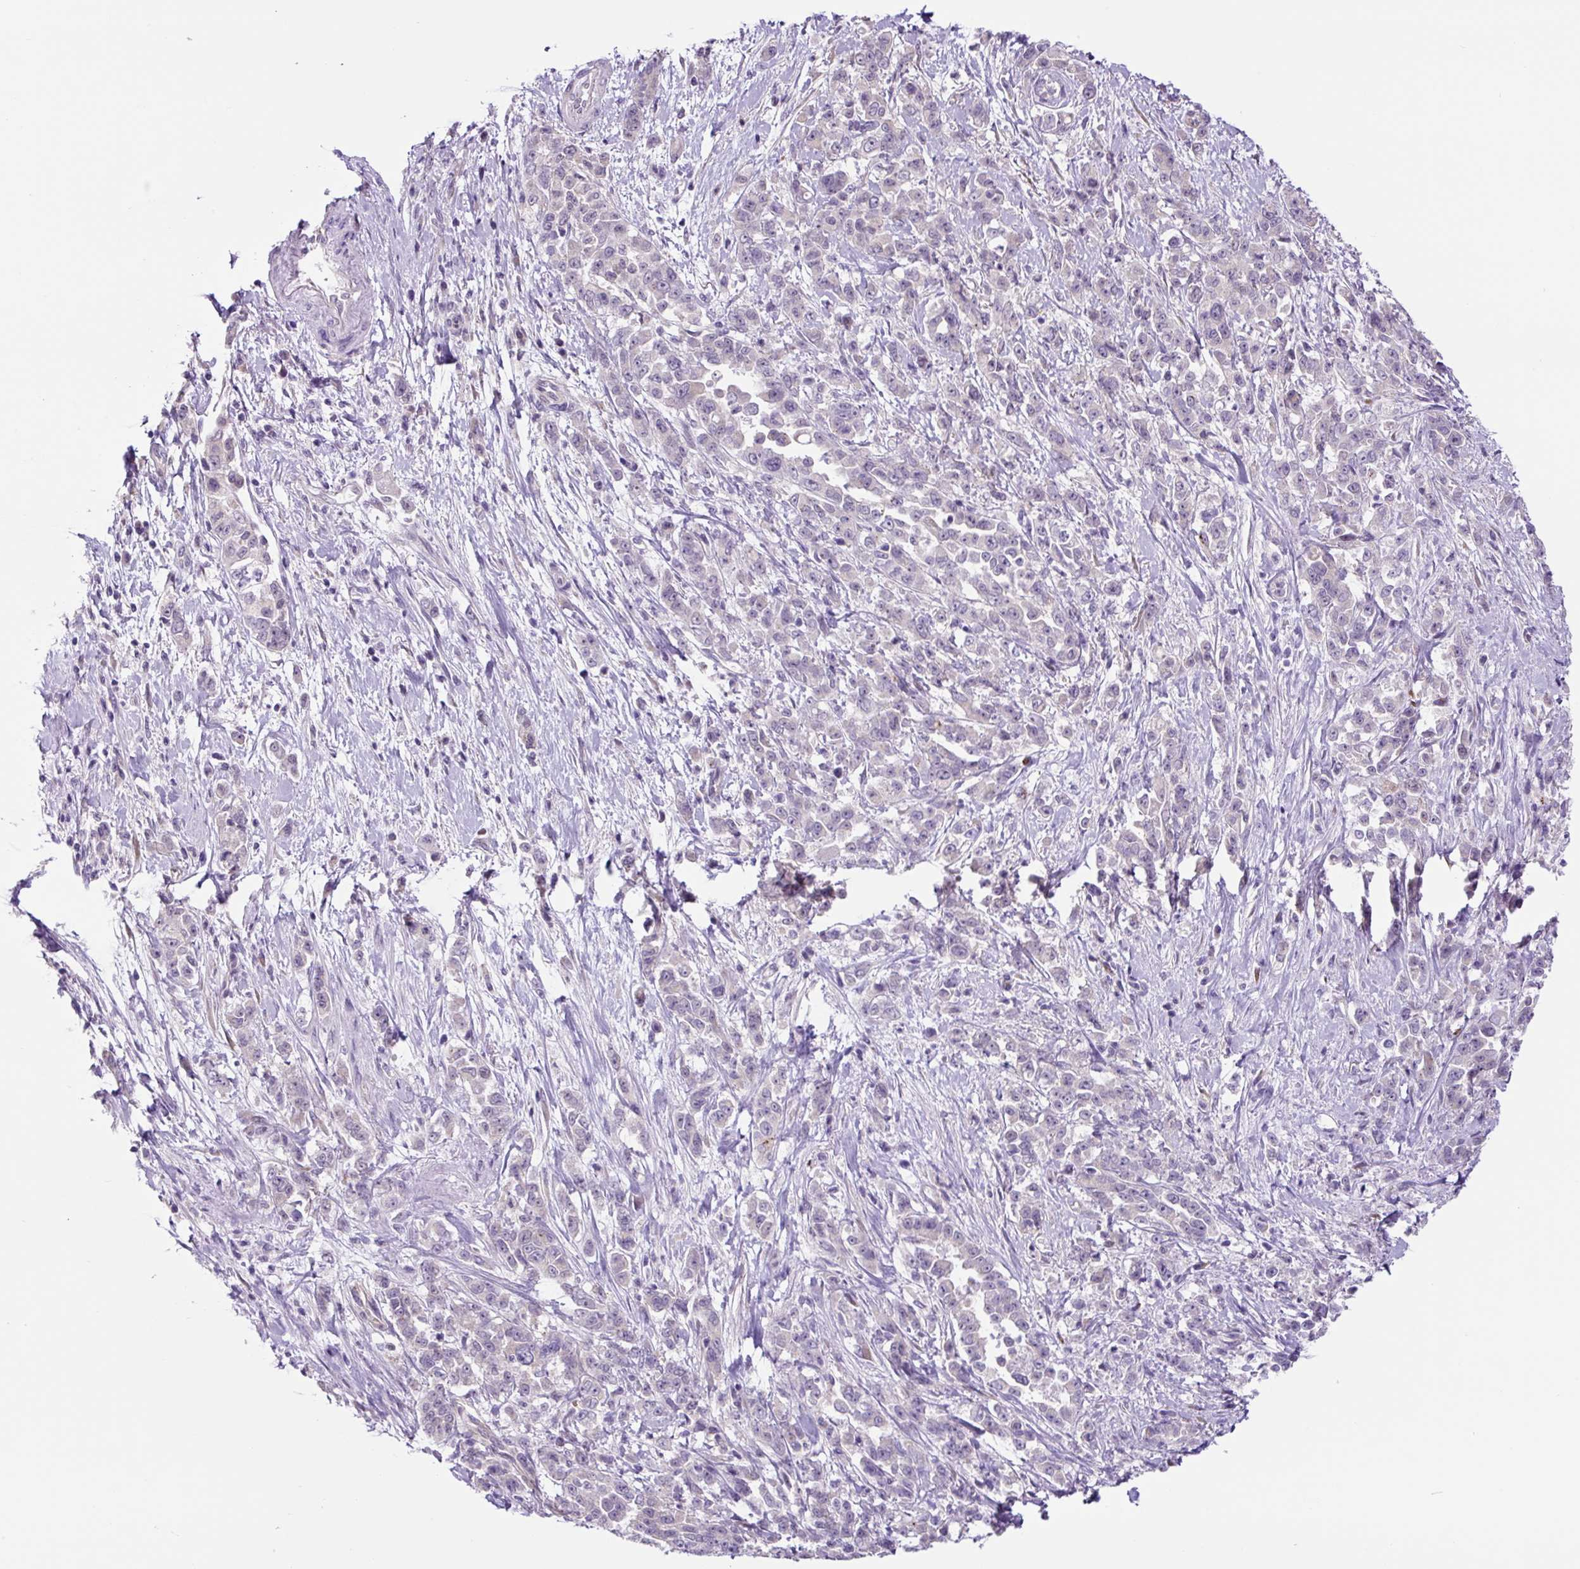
{"staining": {"intensity": "negative", "quantity": "none", "location": "none"}, "tissue": "pancreatic cancer", "cell_type": "Tumor cells", "image_type": "cancer", "snomed": [{"axis": "morphology", "description": "Normal tissue, NOS"}, {"axis": "morphology", "description": "Adenocarcinoma, NOS"}, {"axis": "topography", "description": "Pancreas"}], "caption": "Tumor cells show no significant protein positivity in pancreatic cancer (adenocarcinoma). The staining was performed using DAB (3,3'-diaminobenzidine) to visualize the protein expression in brown, while the nuclei were stained in blue with hematoxylin (Magnification: 20x).", "gene": "GORASP1", "patient": {"sex": "female", "age": 64}}